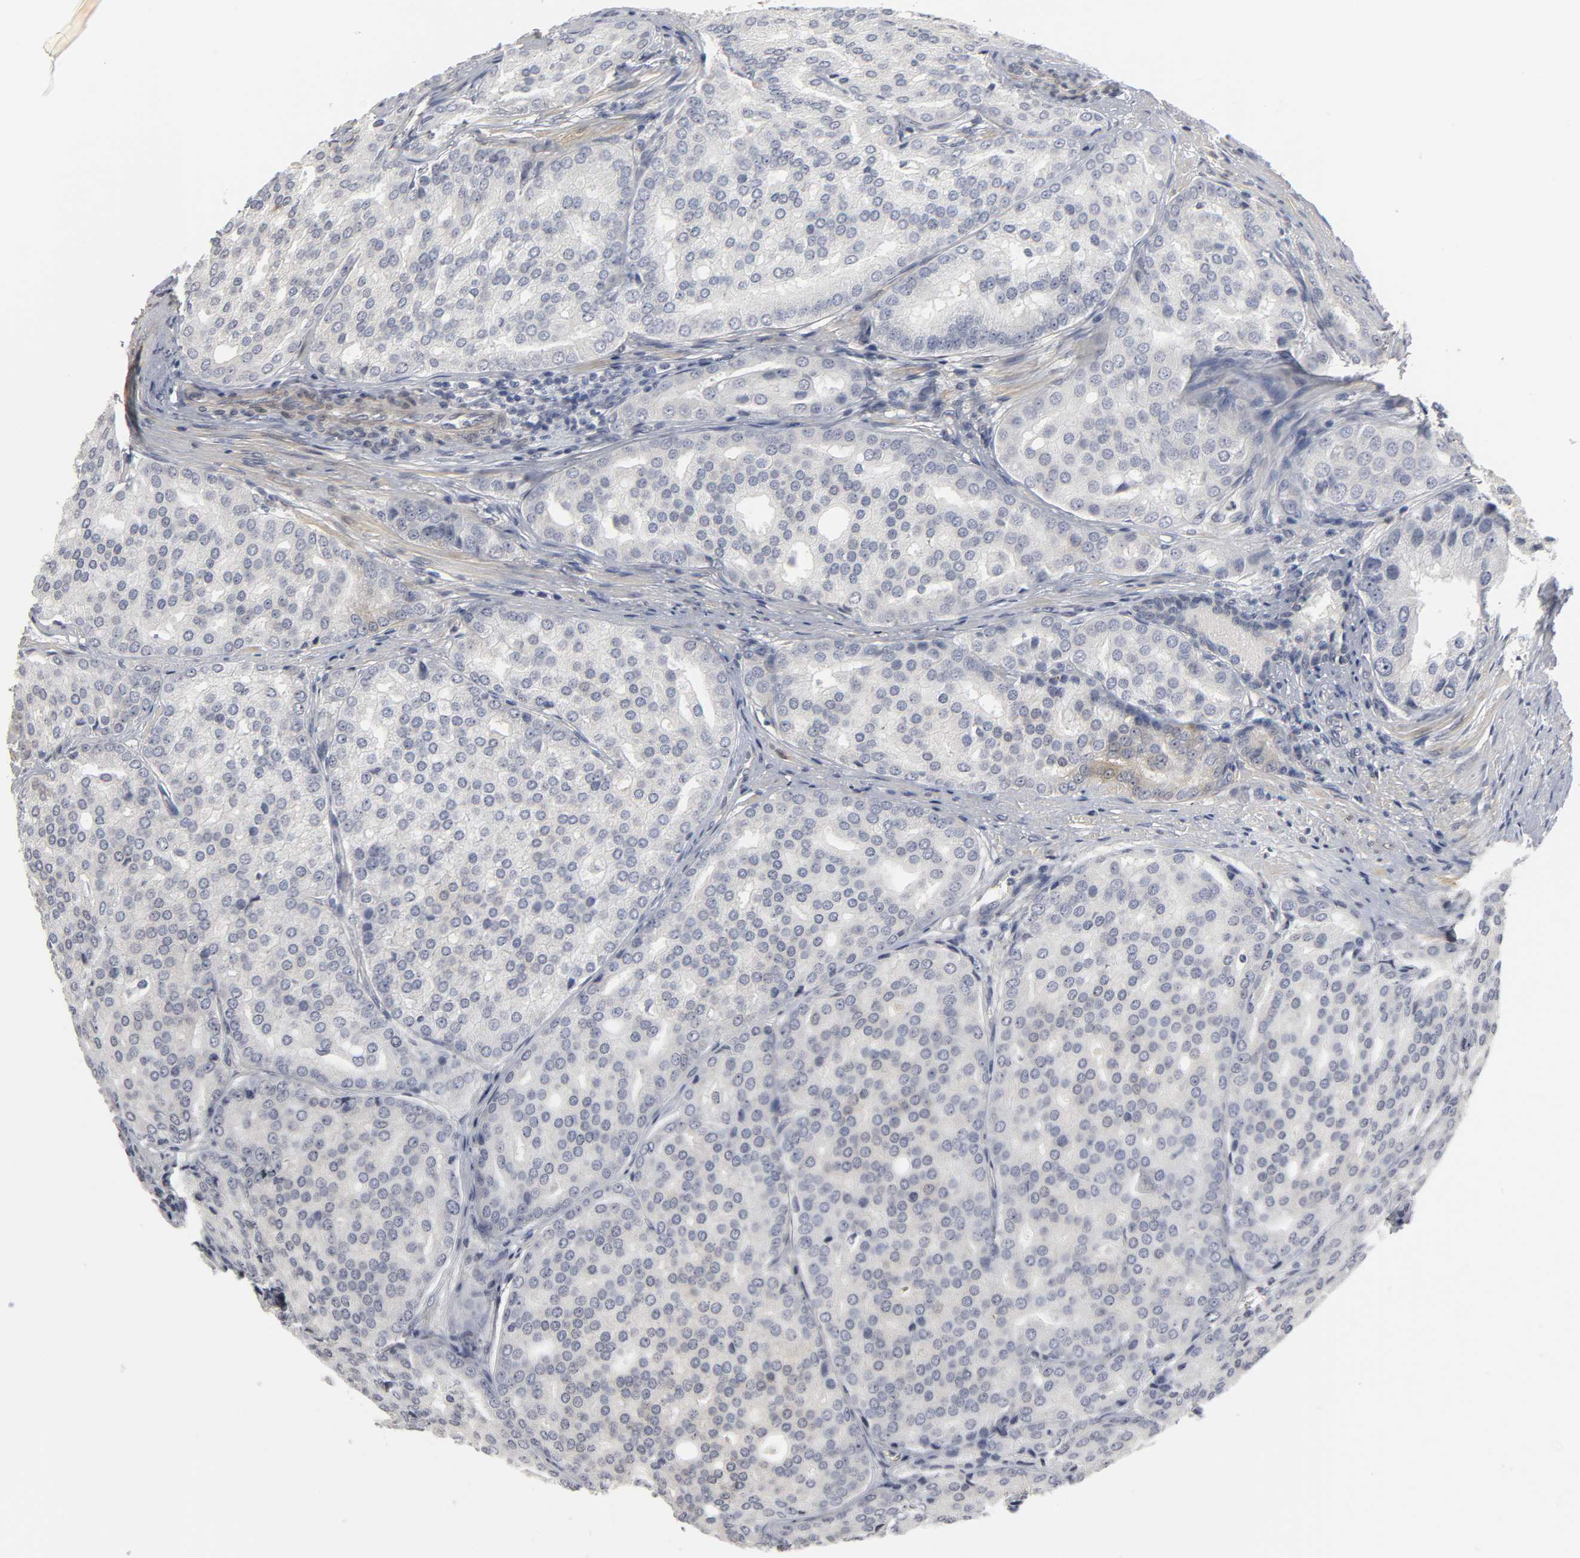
{"staining": {"intensity": "weak", "quantity": "<25%", "location": "cytoplasmic/membranous"}, "tissue": "prostate cancer", "cell_type": "Tumor cells", "image_type": "cancer", "snomed": [{"axis": "morphology", "description": "Adenocarcinoma, High grade"}, {"axis": "topography", "description": "Prostate"}], "caption": "Tumor cells show no significant staining in high-grade adenocarcinoma (prostate).", "gene": "PDLIM3", "patient": {"sex": "male", "age": 64}}